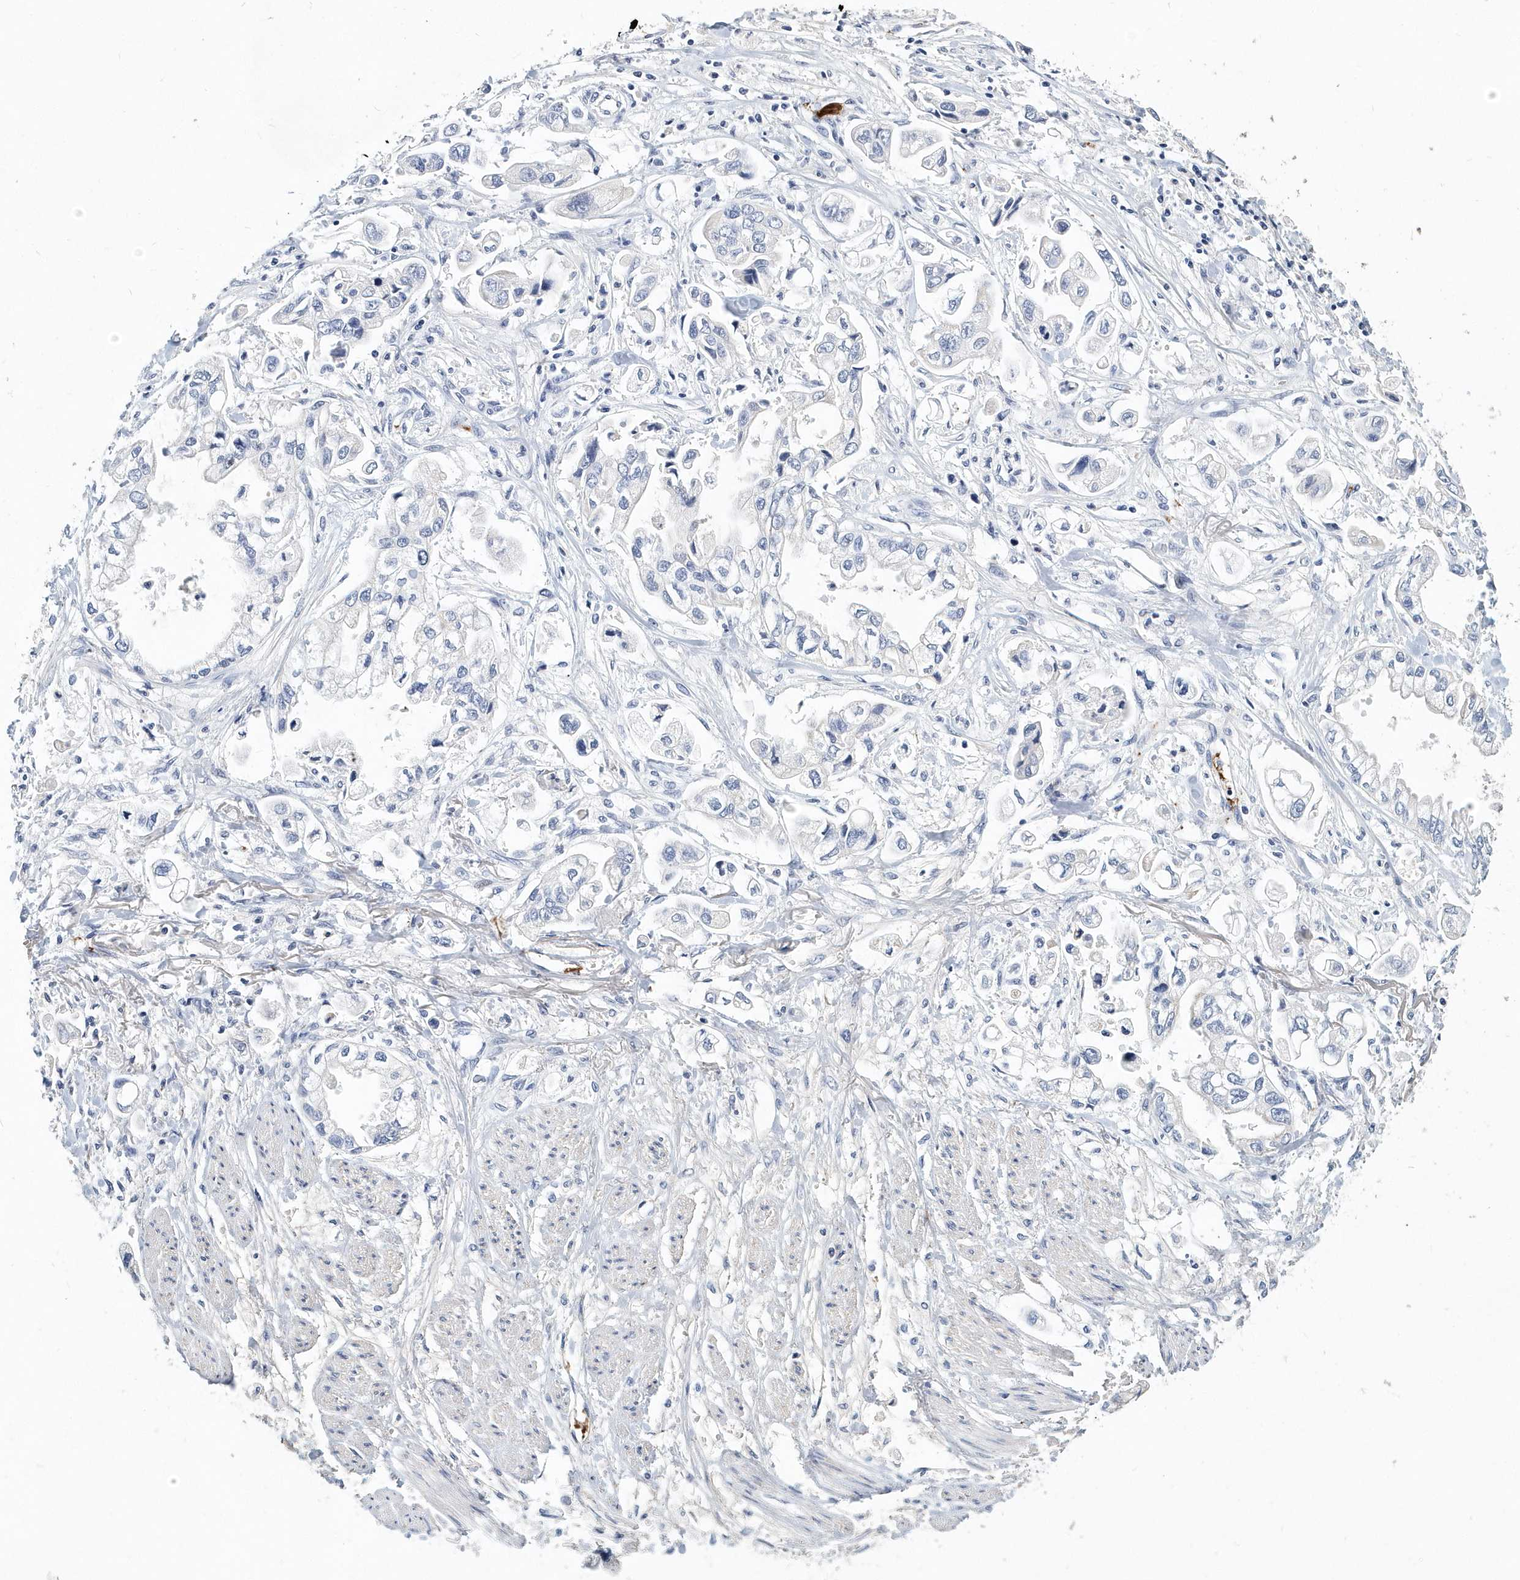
{"staining": {"intensity": "negative", "quantity": "none", "location": "none"}, "tissue": "stomach cancer", "cell_type": "Tumor cells", "image_type": "cancer", "snomed": [{"axis": "morphology", "description": "Adenocarcinoma, NOS"}, {"axis": "topography", "description": "Stomach"}], "caption": "Immunohistochemical staining of stomach cancer reveals no significant positivity in tumor cells.", "gene": "ITGA2B", "patient": {"sex": "male", "age": 62}}